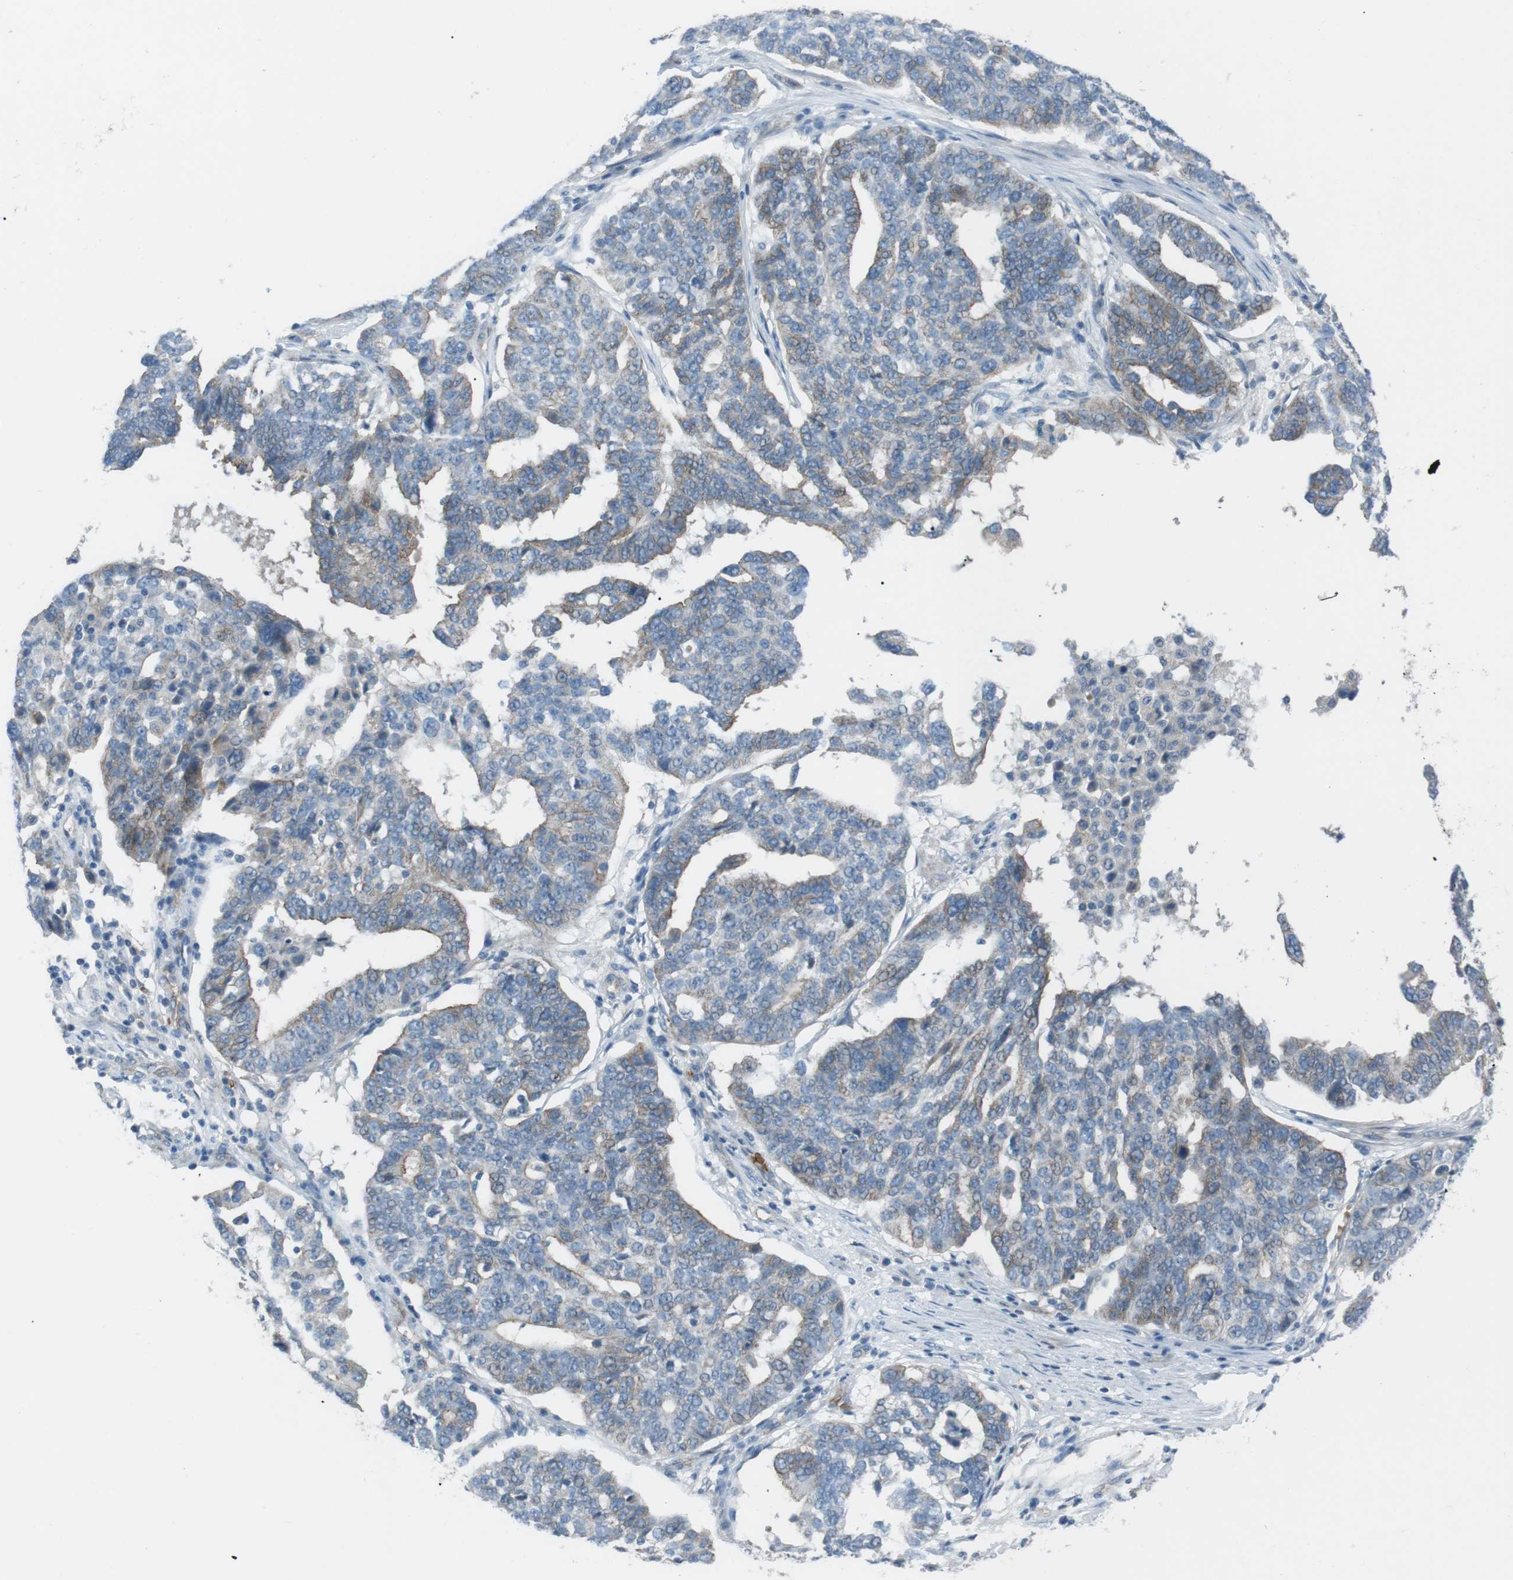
{"staining": {"intensity": "weak", "quantity": "25%-75%", "location": "cytoplasmic/membranous"}, "tissue": "ovarian cancer", "cell_type": "Tumor cells", "image_type": "cancer", "snomed": [{"axis": "morphology", "description": "Cystadenocarcinoma, serous, NOS"}, {"axis": "topography", "description": "Ovary"}], "caption": "Brown immunohistochemical staining in serous cystadenocarcinoma (ovarian) reveals weak cytoplasmic/membranous expression in approximately 25%-75% of tumor cells.", "gene": "SPTA1", "patient": {"sex": "female", "age": 59}}